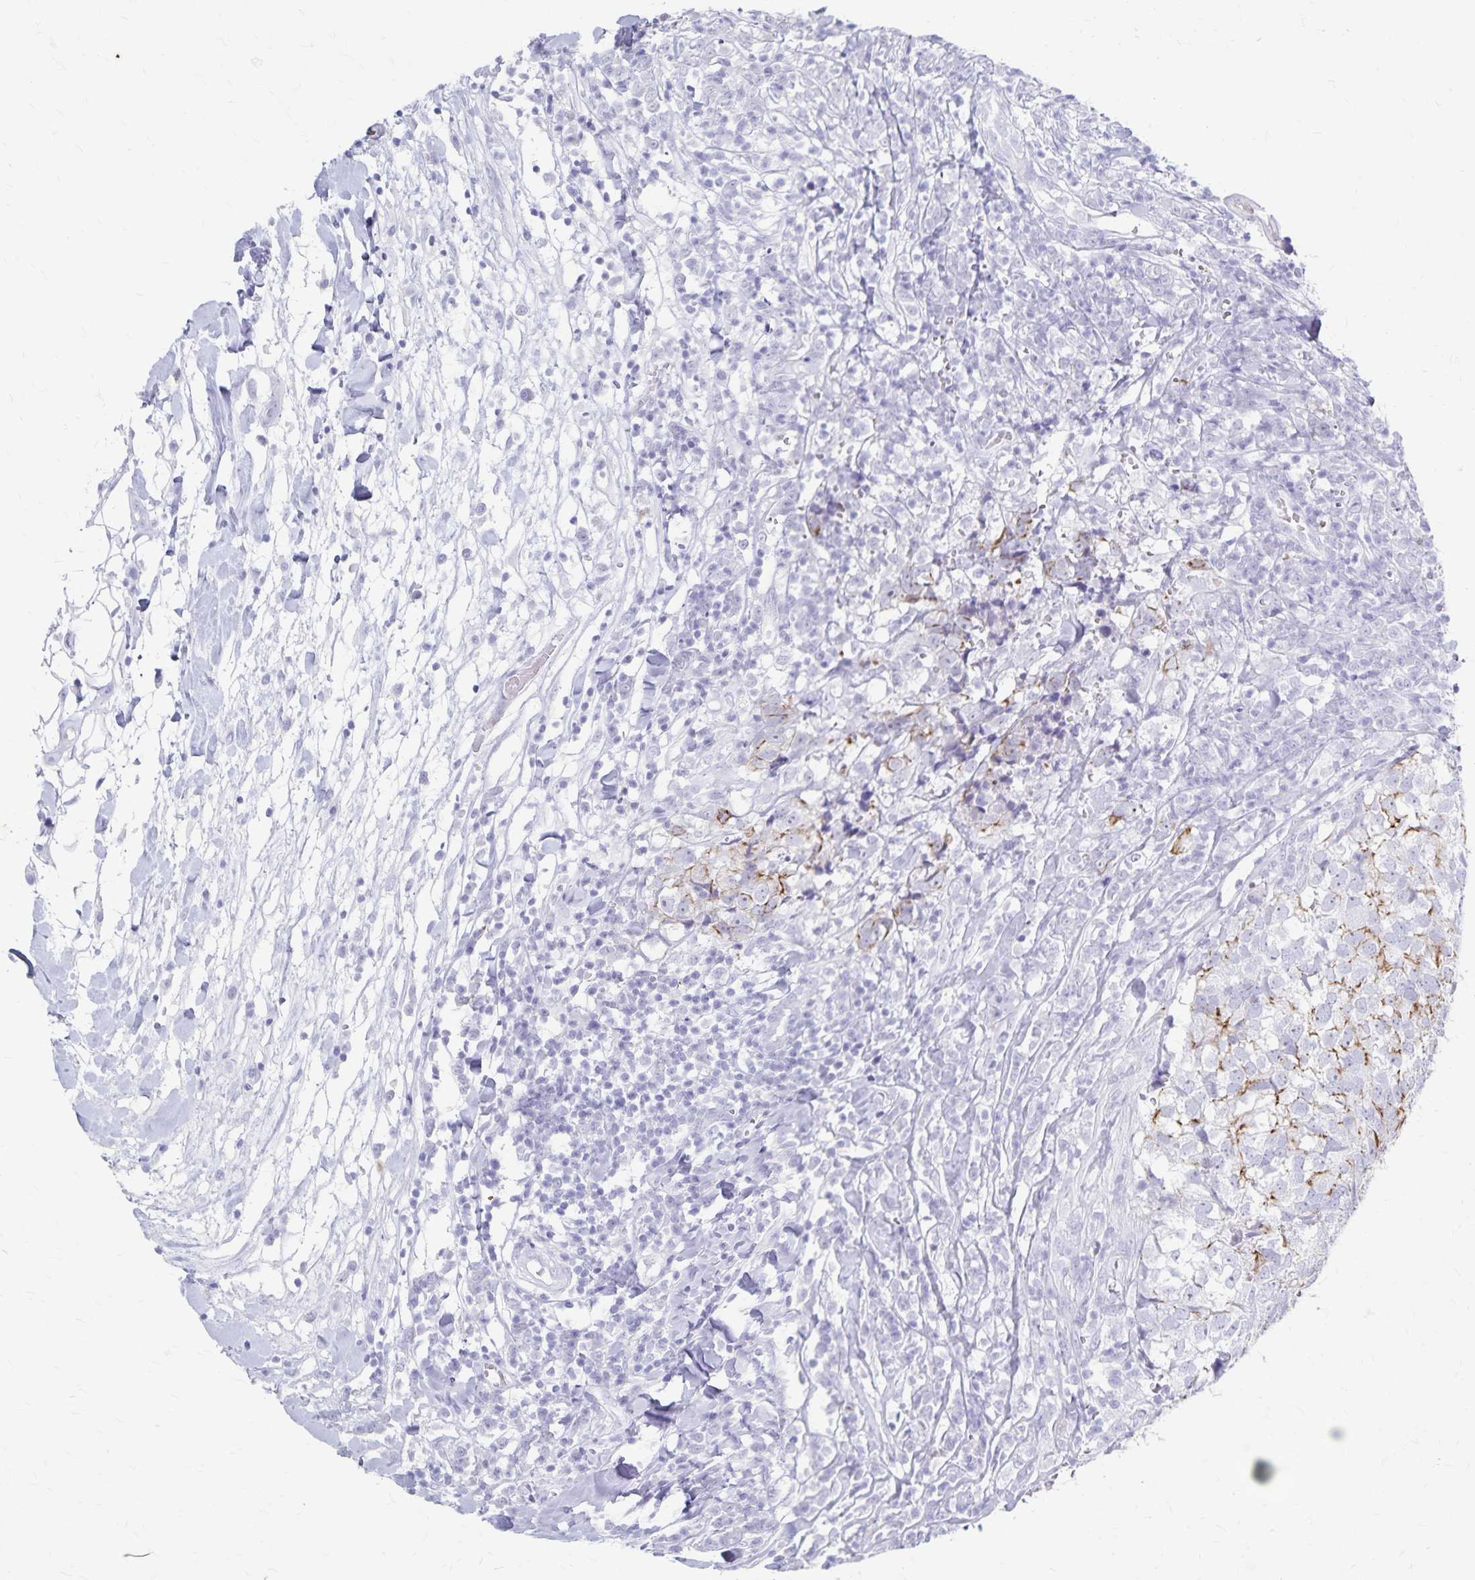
{"staining": {"intensity": "negative", "quantity": "none", "location": "none"}, "tissue": "breast cancer", "cell_type": "Tumor cells", "image_type": "cancer", "snomed": [{"axis": "morphology", "description": "Duct carcinoma"}, {"axis": "topography", "description": "Breast"}], "caption": "Breast infiltrating ductal carcinoma was stained to show a protein in brown. There is no significant staining in tumor cells.", "gene": "GPBAR1", "patient": {"sex": "female", "age": 30}}